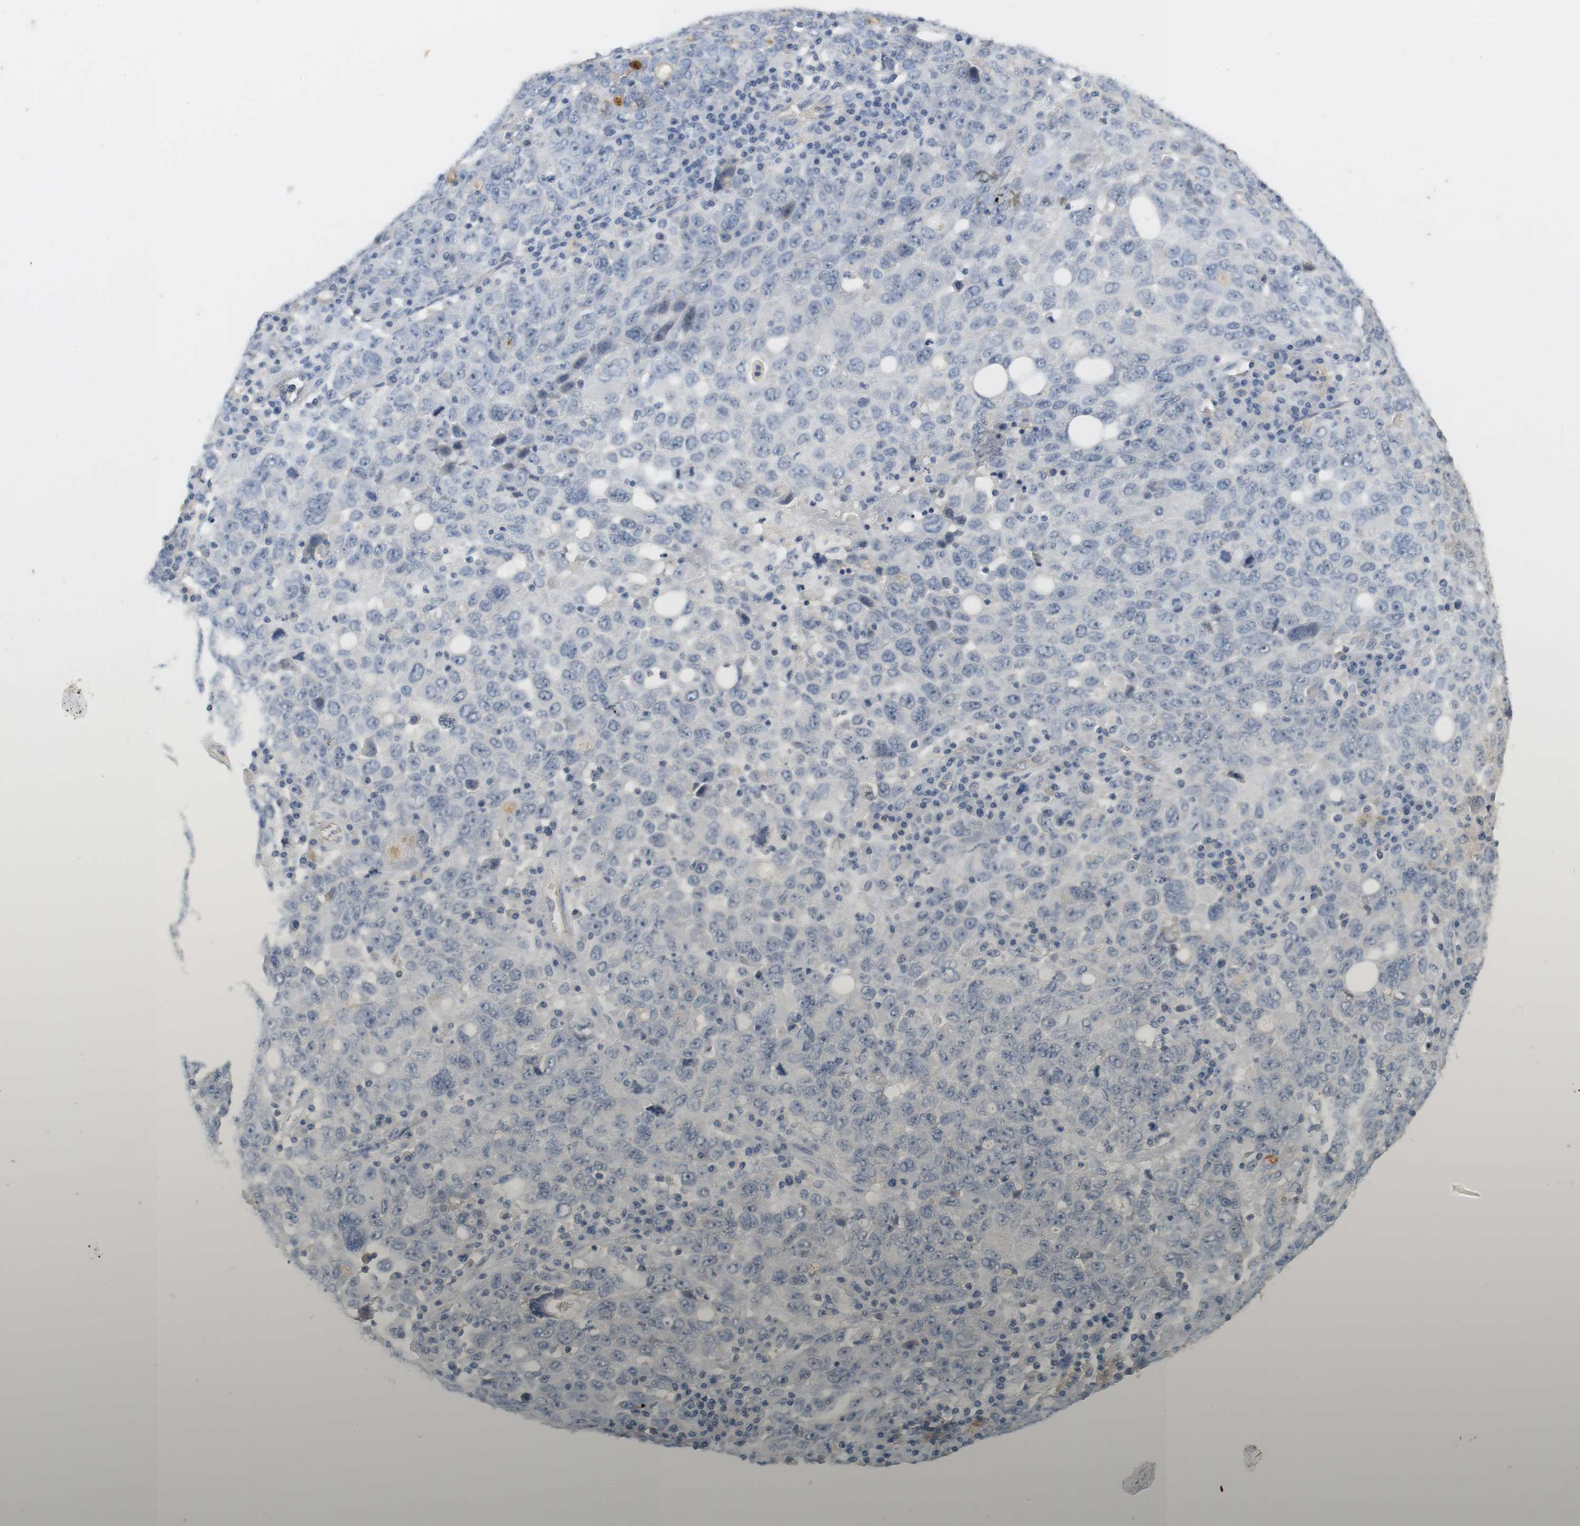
{"staining": {"intensity": "negative", "quantity": "none", "location": "none"}, "tissue": "ovarian cancer", "cell_type": "Tumor cells", "image_type": "cancer", "snomed": [{"axis": "morphology", "description": "Carcinoma, endometroid"}, {"axis": "topography", "description": "Ovary"}], "caption": "Immunohistochemistry (IHC) image of ovarian cancer (endometroid carcinoma) stained for a protein (brown), which demonstrates no positivity in tumor cells.", "gene": "OSR1", "patient": {"sex": "female", "age": 62}}